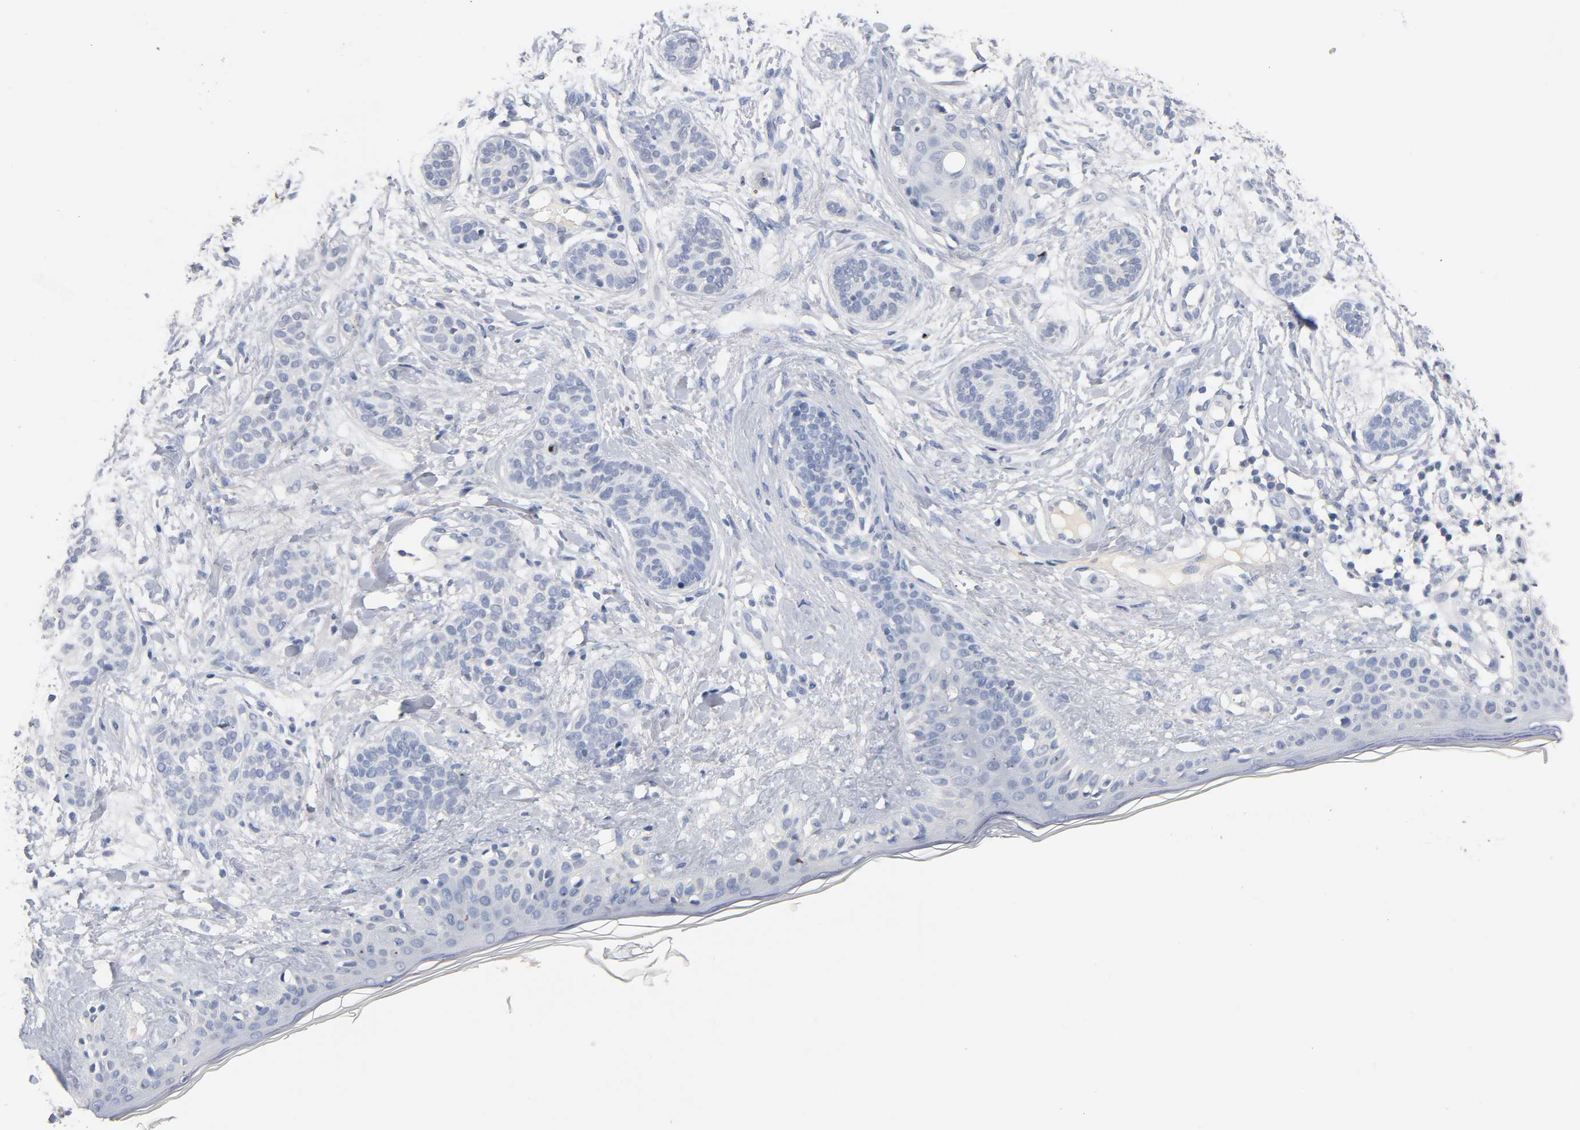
{"staining": {"intensity": "negative", "quantity": "none", "location": "none"}, "tissue": "skin cancer", "cell_type": "Tumor cells", "image_type": "cancer", "snomed": [{"axis": "morphology", "description": "Normal tissue, NOS"}, {"axis": "morphology", "description": "Basal cell carcinoma"}, {"axis": "topography", "description": "Skin"}], "caption": "Tumor cells are negative for brown protein staining in skin cancer.", "gene": "ZCCHC13", "patient": {"sex": "male", "age": 63}}